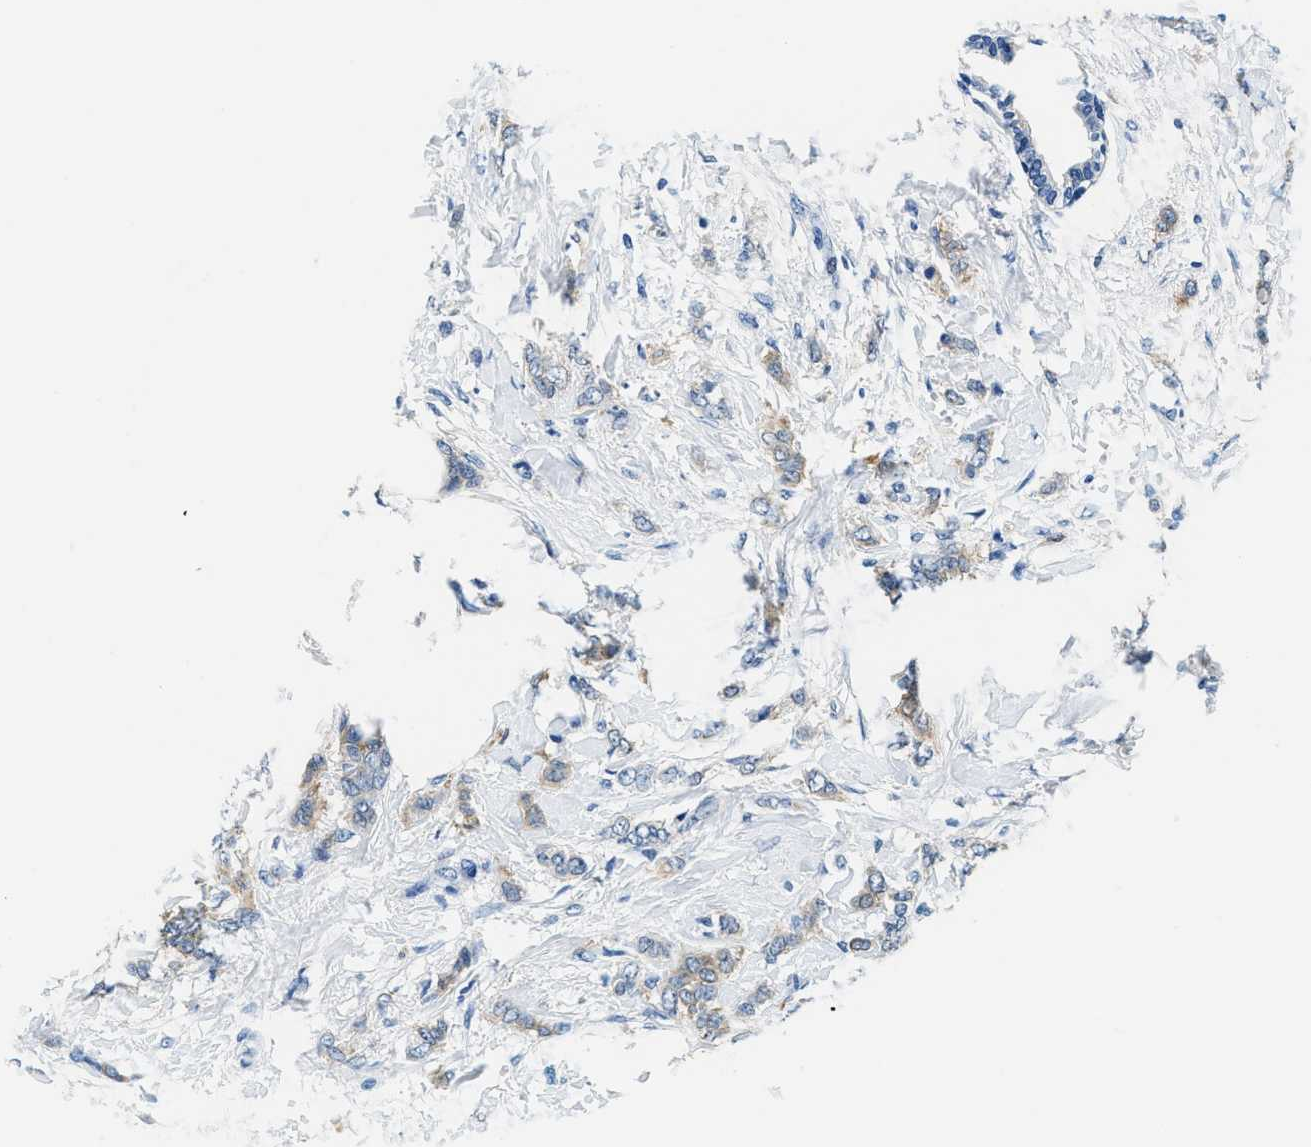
{"staining": {"intensity": "weak", "quantity": "25%-75%", "location": "cytoplasmic/membranous"}, "tissue": "breast cancer", "cell_type": "Tumor cells", "image_type": "cancer", "snomed": [{"axis": "morphology", "description": "Lobular carcinoma, in situ"}, {"axis": "morphology", "description": "Lobular carcinoma"}, {"axis": "topography", "description": "Breast"}], "caption": "Immunohistochemistry staining of breast lobular carcinoma in situ, which displays low levels of weak cytoplasmic/membranous positivity in about 25%-75% of tumor cells indicating weak cytoplasmic/membranous protein expression. The staining was performed using DAB (brown) for protein detection and nuclei were counterstained in hematoxylin (blue).", "gene": "GSTM3", "patient": {"sex": "female", "age": 41}}